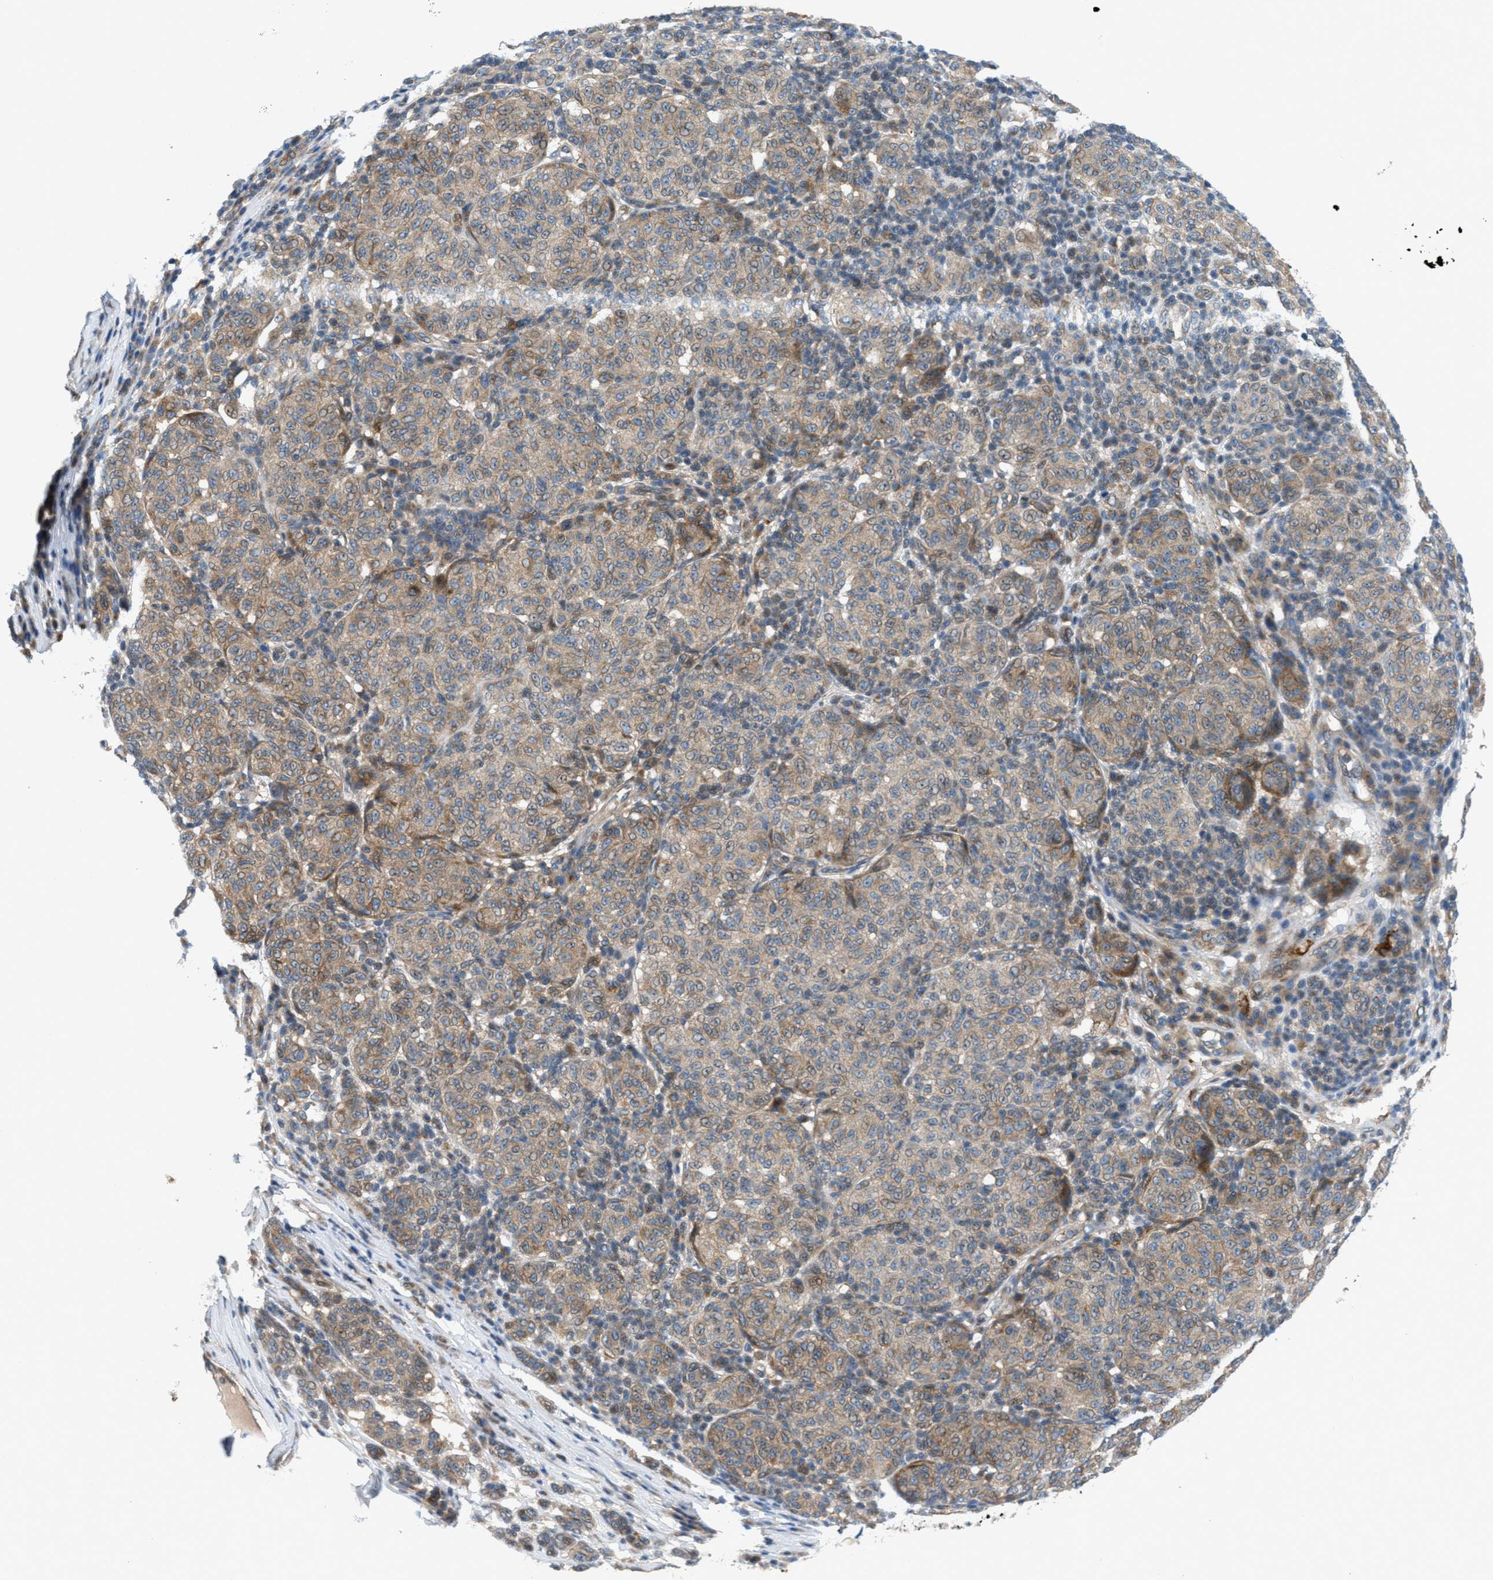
{"staining": {"intensity": "moderate", "quantity": ">75%", "location": "cytoplasmic/membranous"}, "tissue": "melanoma", "cell_type": "Tumor cells", "image_type": "cancer", "snomed": [{"axis": "morphology", "description": "Malignant melanoma, NOS"}, {"axis": "topography", "description": "Skin"}], "caption": "Human melanoma stained with a protein marker exhibits moderate staining in tumor cells.", "gene": "CYB5D1", "patient": {"sex": "male", "age": 59}}